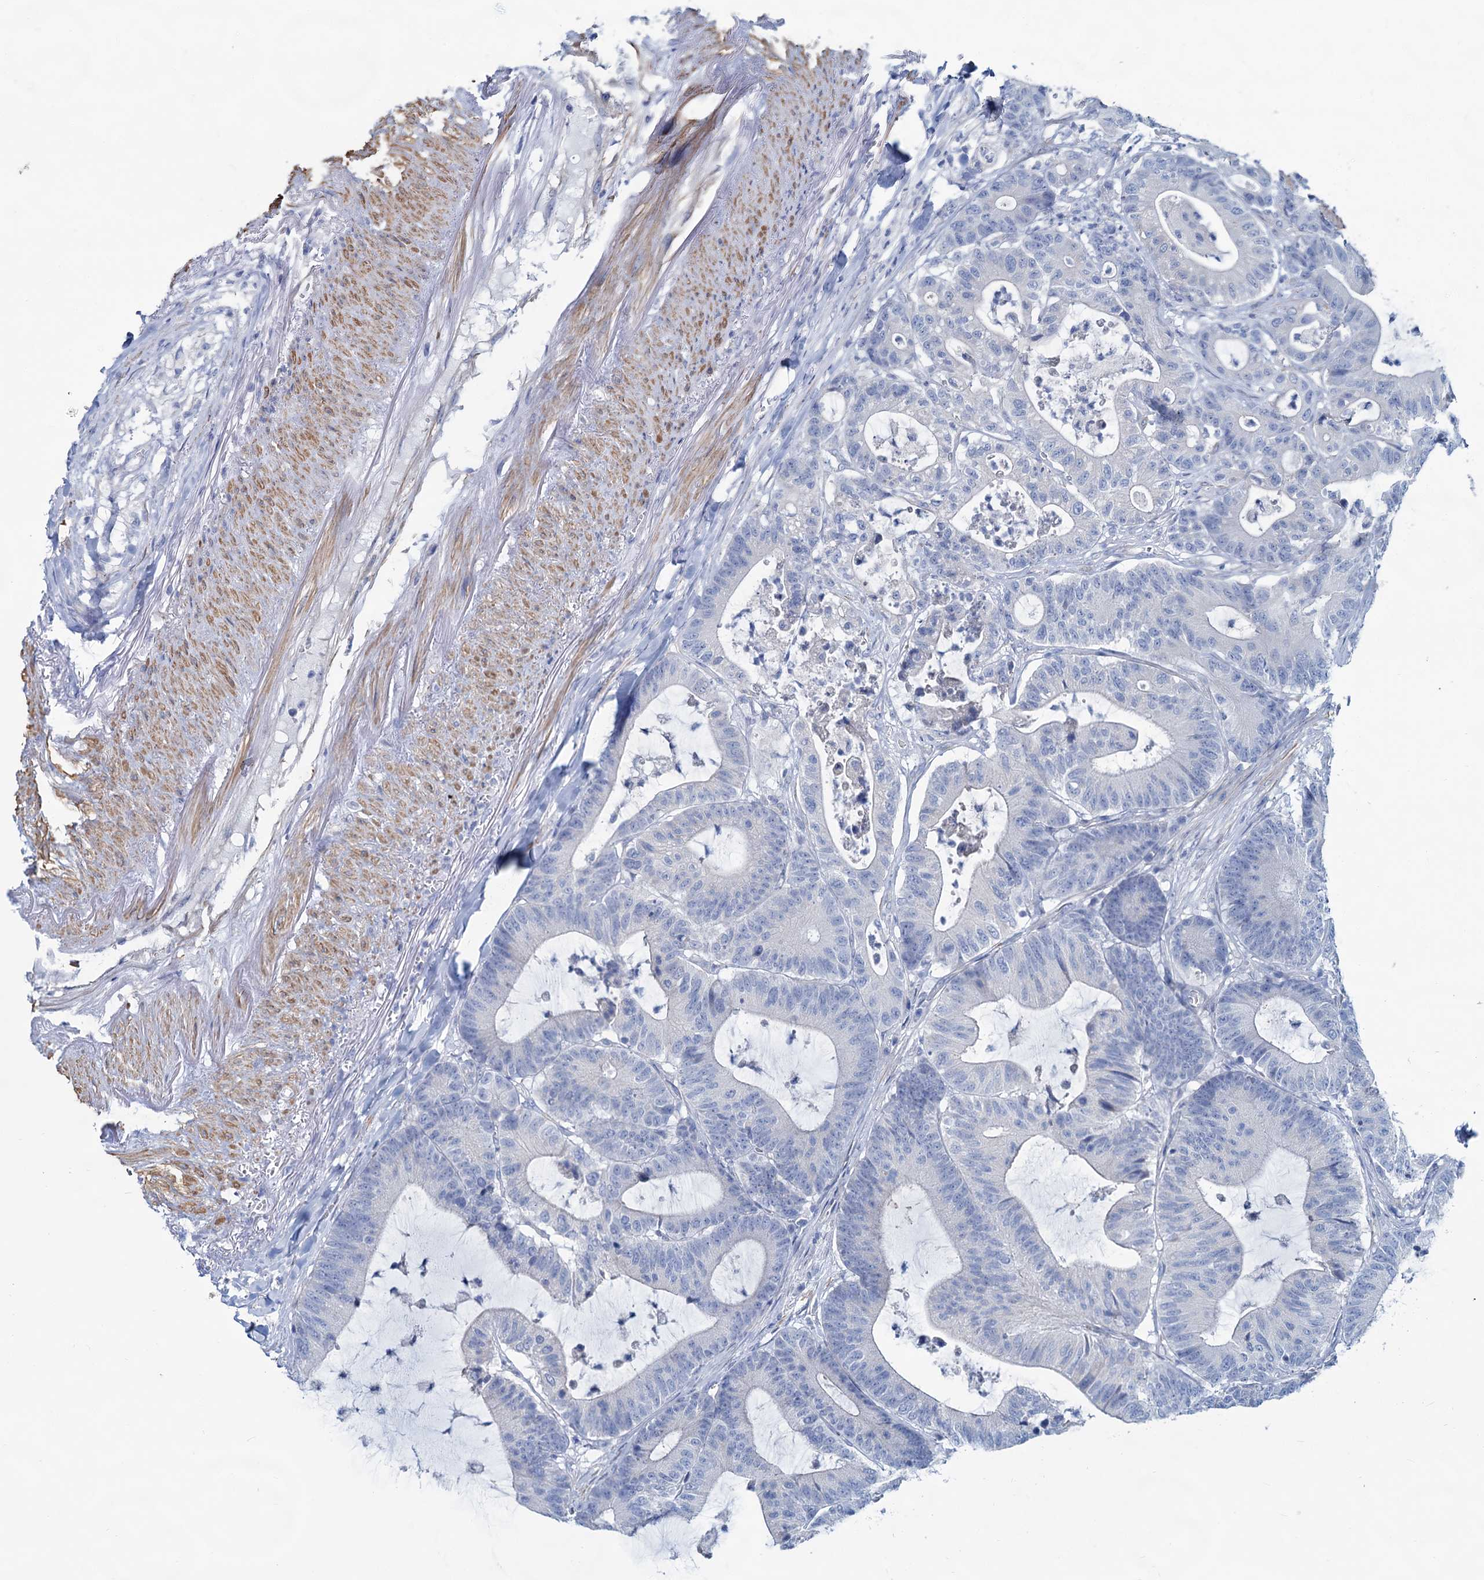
{"staining": {"intensity": "negative", "quantity": "none", "location": "none"}, "tissue": "colorectal cancer", "cell_type": "Tumor cells", "image_type": "cancer", "snomed": [{"axis": "morphology", "description": "Adenocarcinoma, NOS"}, {"axis": "topography", "description": "Colon"}], "caption": "High magnification brightfield microscopy of adenocarcinoma (colorectal) stained with DAB (brown) and counterstained with hematoxylin (blue): tumor cells show no significant expression.", "gene": "SLC1A3", "patient": {"sex": "female", "age": 84}}